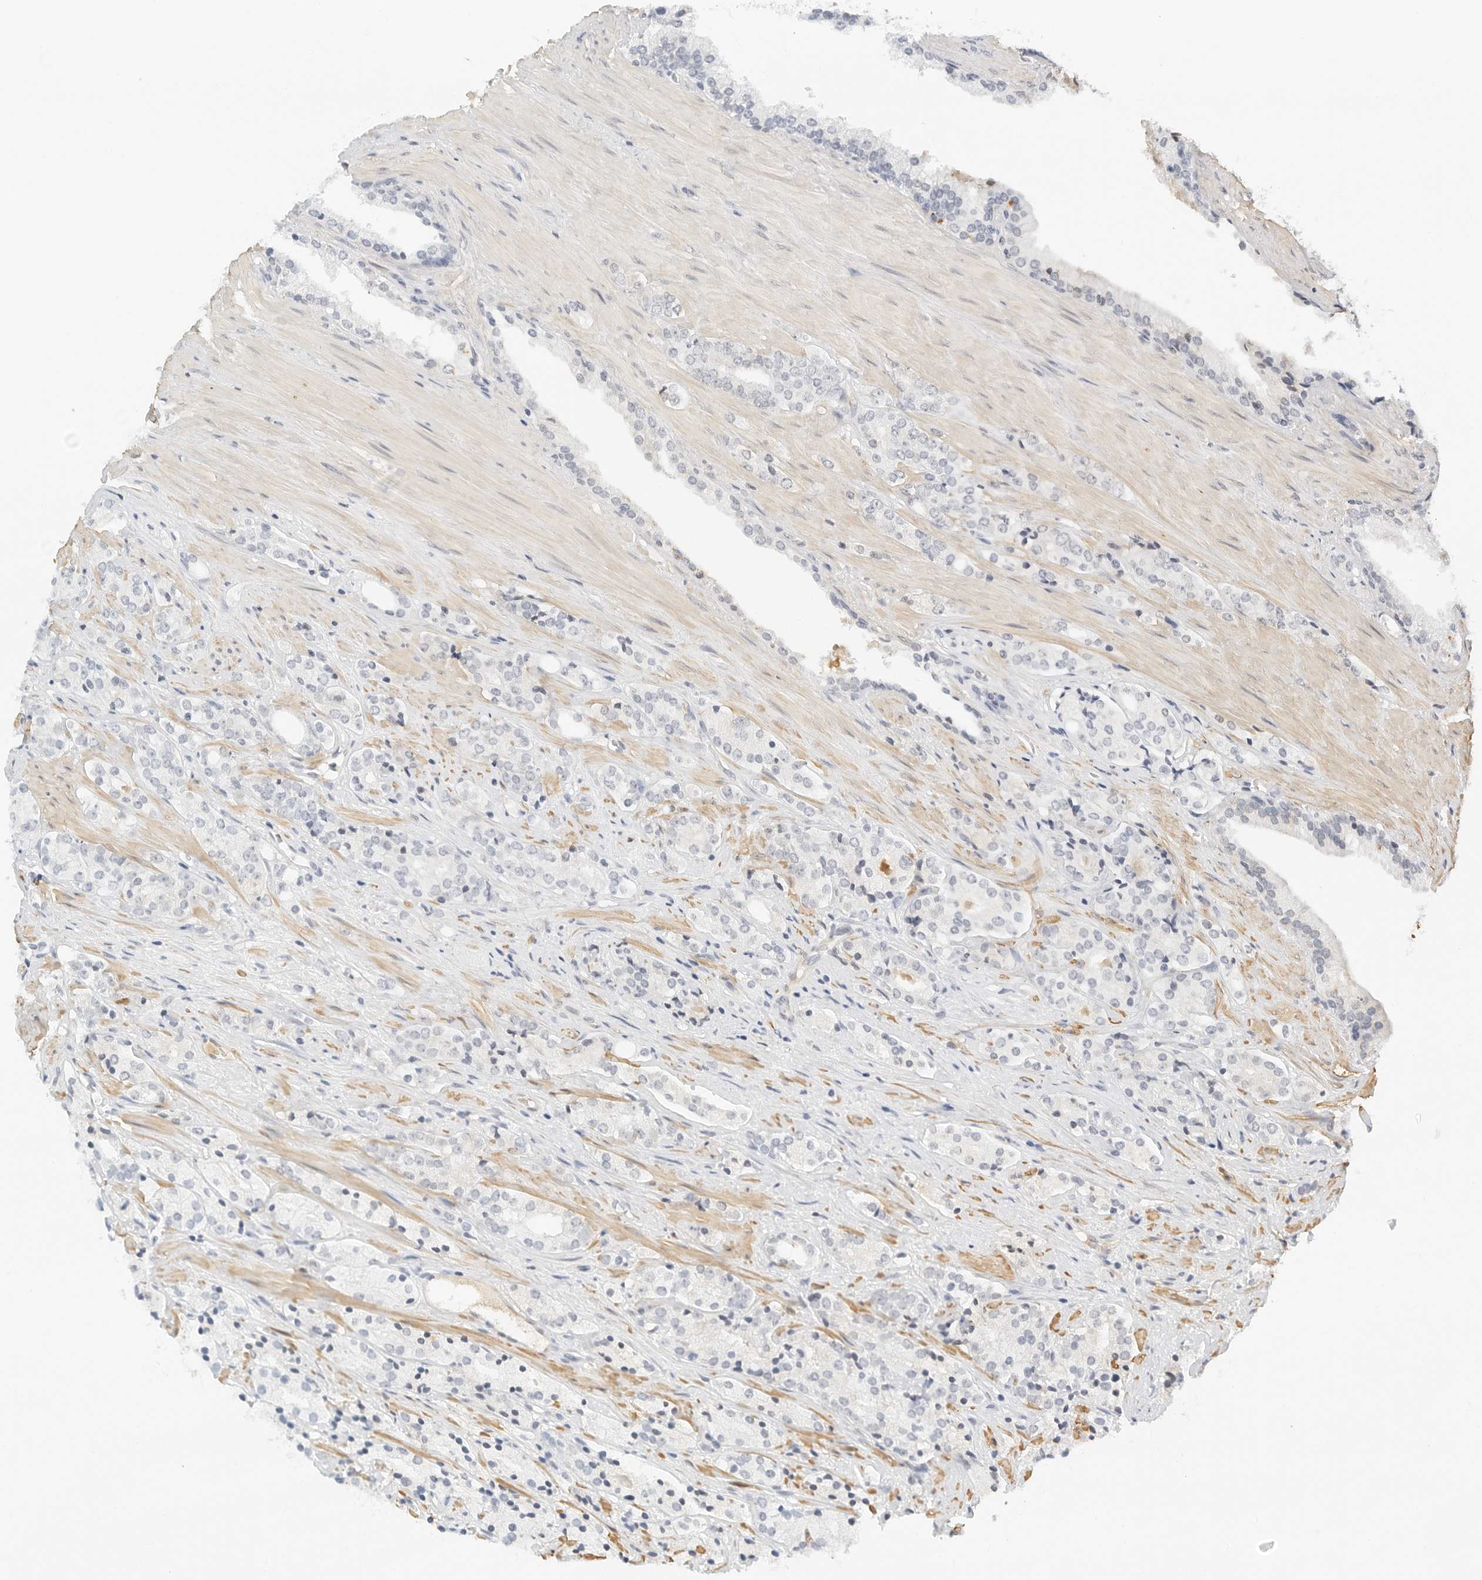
{"staining": {"intensity": "negative", "quantity": "none", "location": "none"}, "tissue": "prostate cancer", "cell_type": "Tumor cells", "image_type": "cancer", "snomed": [{"axis": "morphology", "description": "Adenocarcinoma, High grade"}, {"axis": "topography", "description": "Prostate"}], "caption": "Immunohistochemistry (IHC) image of human adenocarcinoma (high-grade) (prostate) stained for a protein (brown), which shows no expression in tumor cells.", "gene": "PKDCC", "patient": {"sex": "male", "age": 71}}